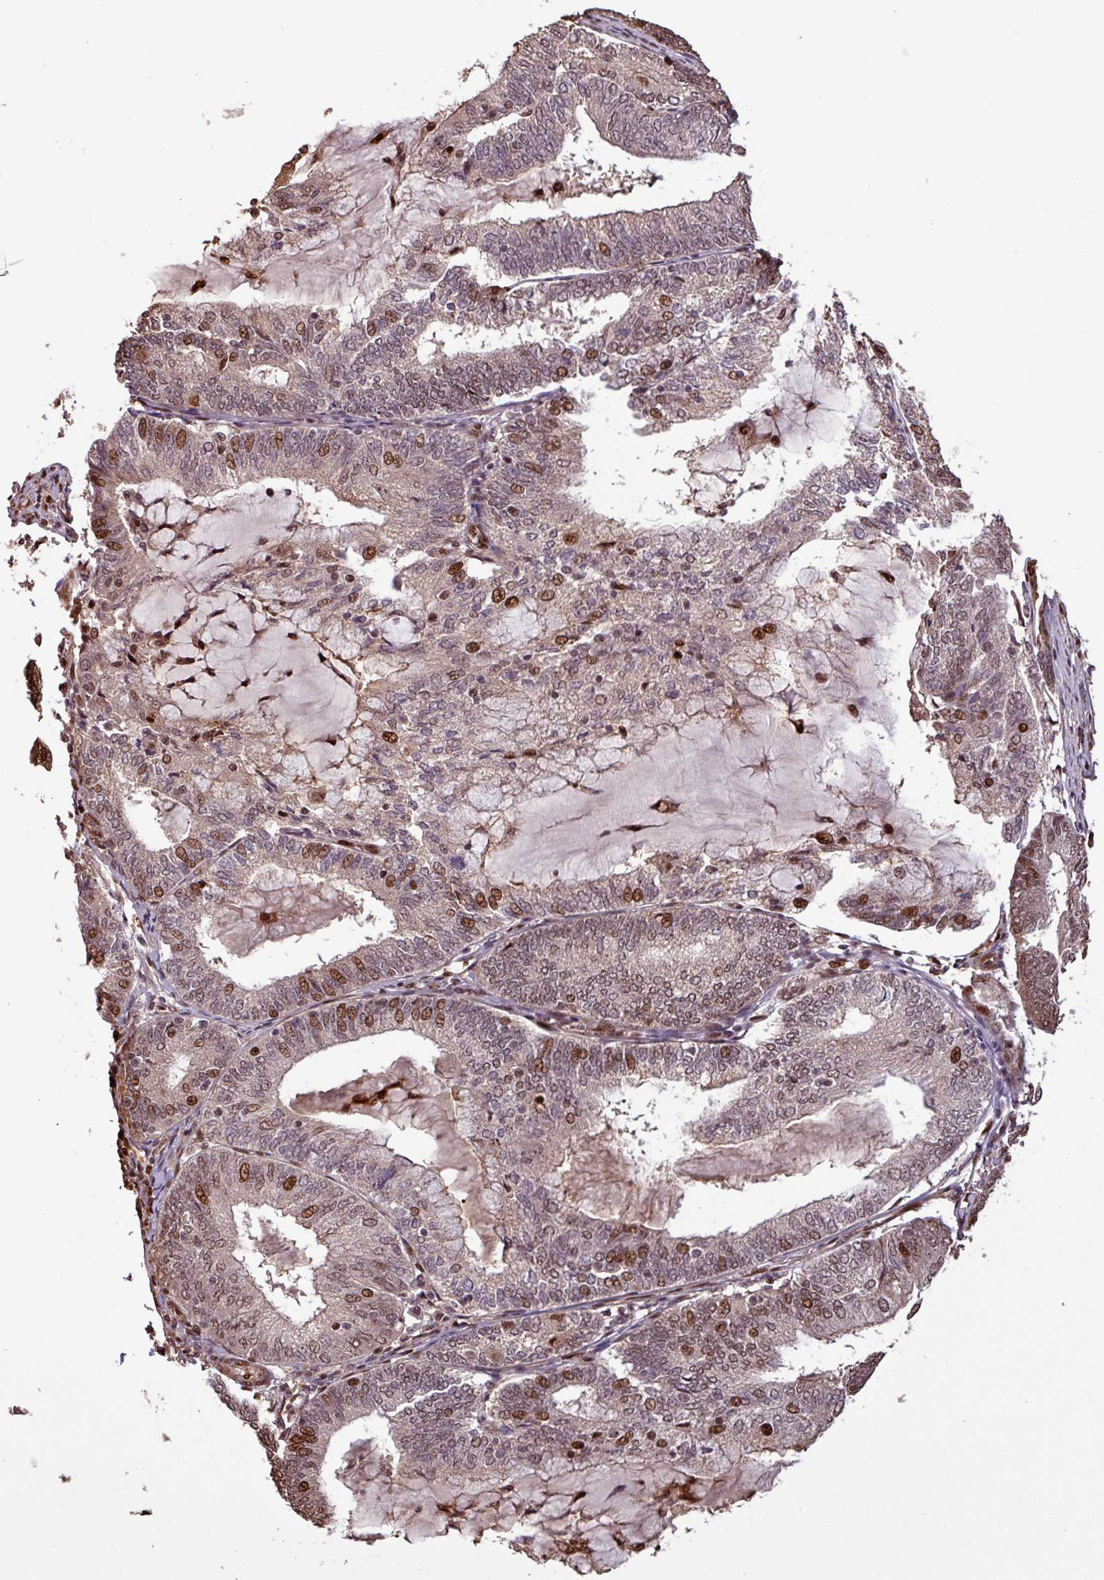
{"staining": {"intensity": "moderate", "quantity": ">75%", "location": "nuclear"}, "tissue": "endometrial cancer", "cell_type": "Tumor cells", "image_type": "cancer", "snomed": [{"axis": "morphology", "description": "Adenocarcinoma, NOS"}, {"axis": "topography", "description": "Endometrium"}], "caption": "Endometrial cancer stained for a protein shows moderate nuclear positivity in tumor cells.", "gene": "SLC22A24", "patient": {"sex": "female", "age": 81}}